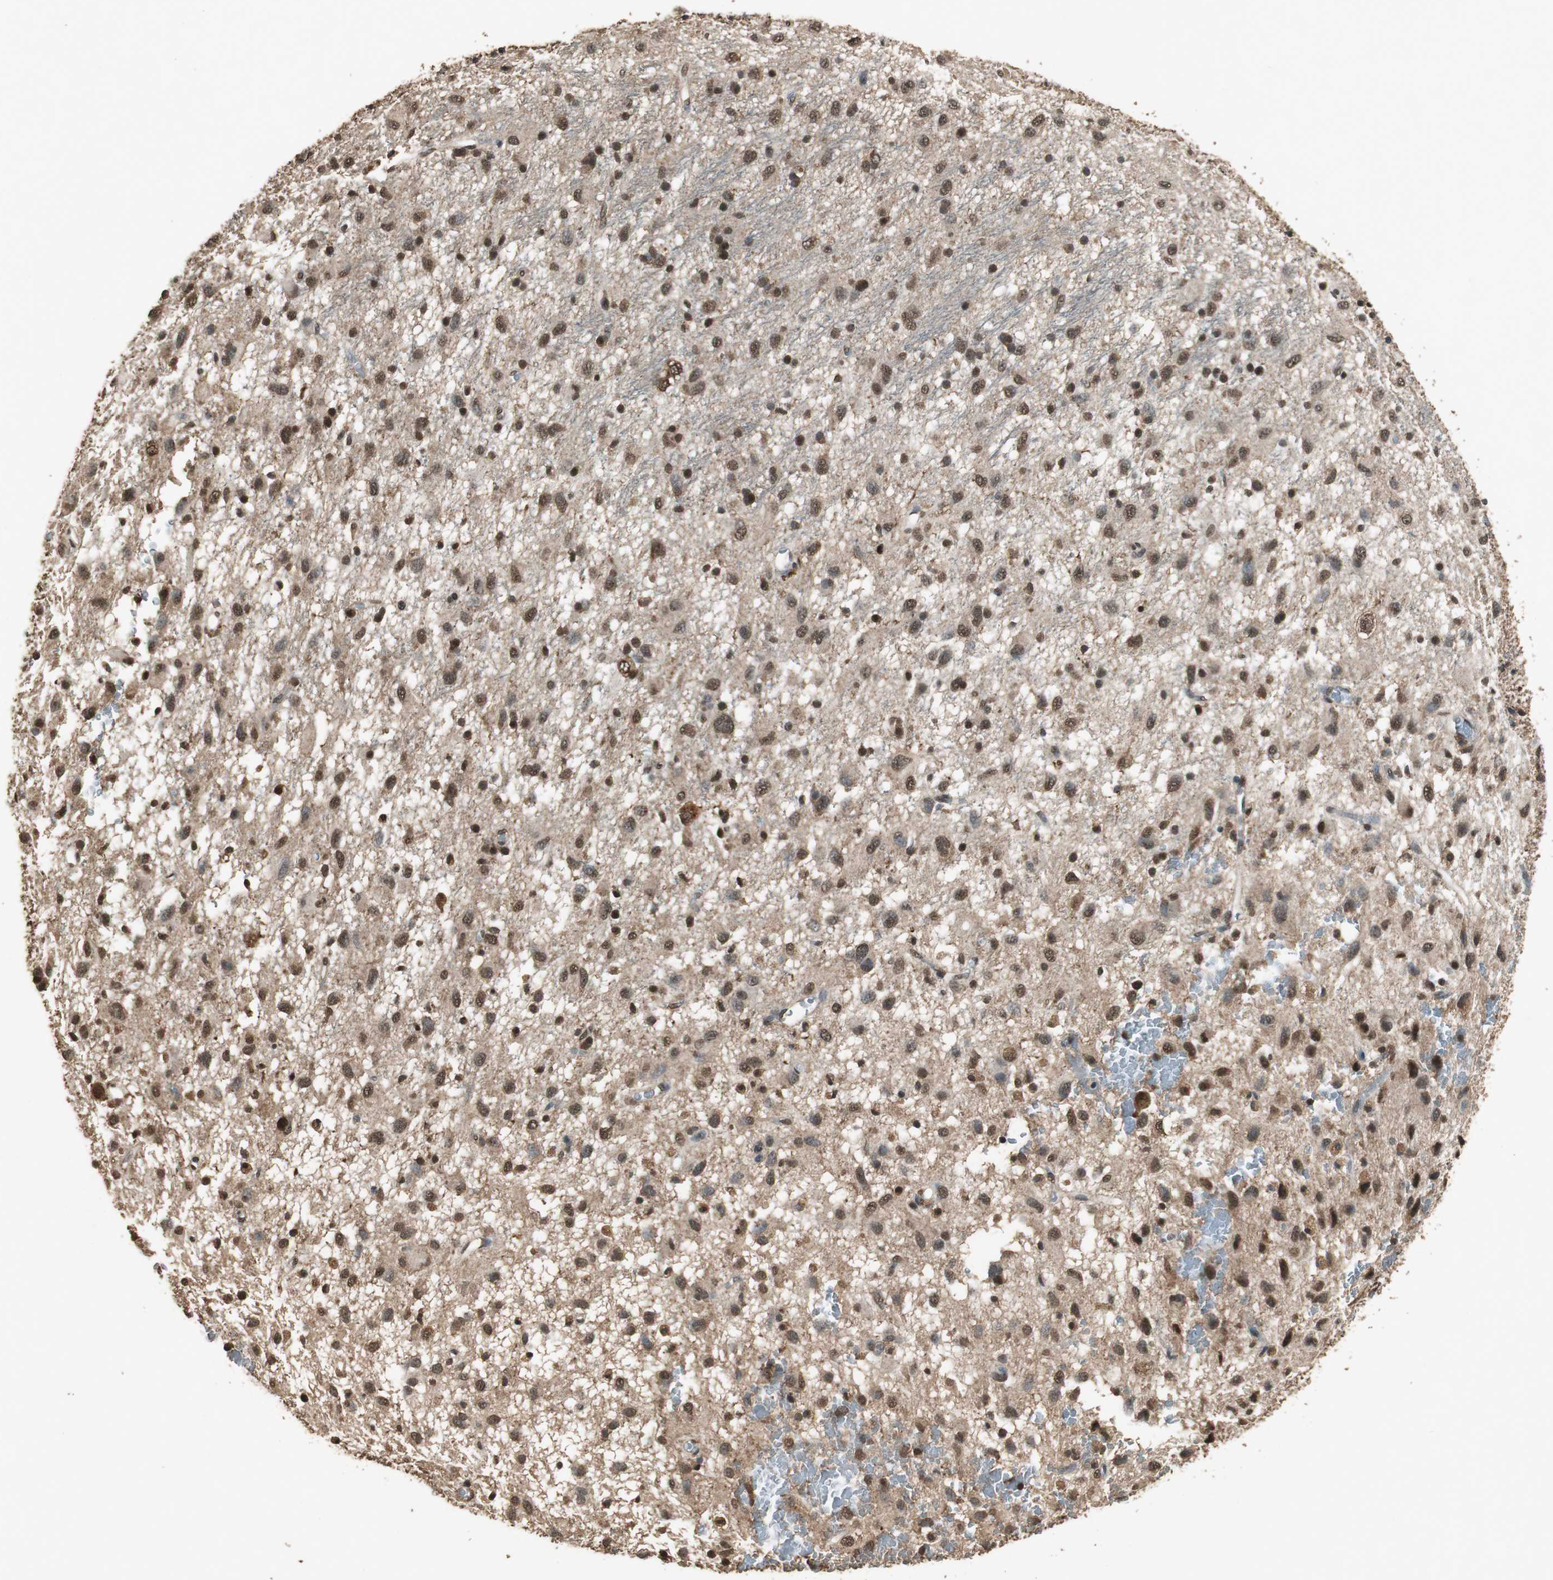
{"staining": {"intensity": "strong", "quantity": ">75%", "location": "cytoplasmic/membranous,nuclear"}, "tissue": "glioma", "cell_type": "Tumor cells", "image_type": "cancer", "snomed": [{"axis": "morphology", "description": "Glioma, malignant, Low grade"}, {"axis": "topography", "description": "Brain"}], "caption": "Protein staining shows strong cytoplasmic/membranous and nuclear staining in approximately >75% of tumor cells in glioma.", "gene": "PPP1R13B", "patient": {"sex": "male", "age": 77}}